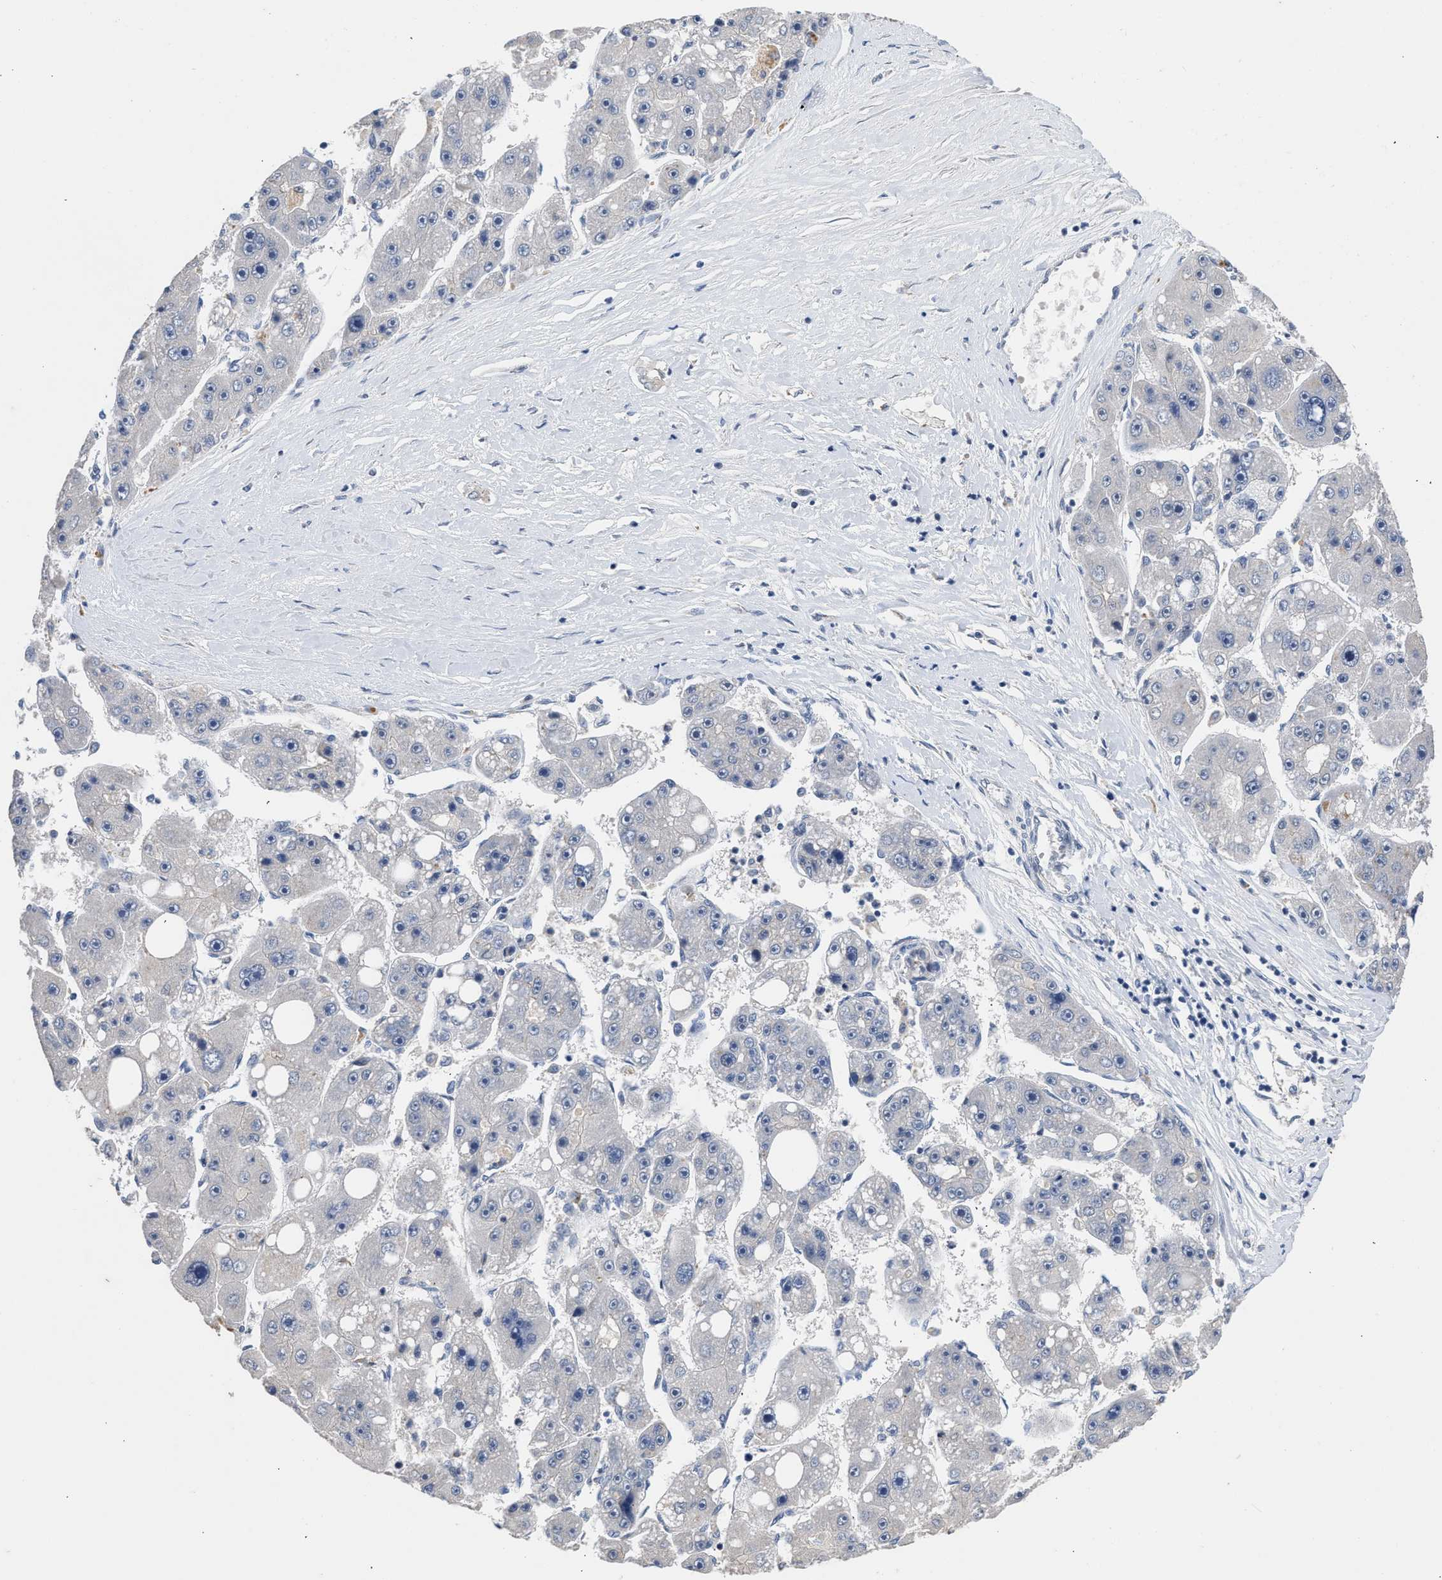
{"staining": {"intensity": "negative", "quantity": "none", "location": "none"}, "tissue": "liver cancer", "cell_type": "Tumor cells", "image_type": "cancer", "snomed": [{"axis": "morphology", "description": "Carcinoma, Hepatocellular, NOS"}, {"axis": "topography", "description": "Liver"}], "caption": "This is a micrograph of immunohistochemistry (IHC) staining of liver hepatocellular carcinoma, which shows no staining in tumor cells.", "gene": "CSF3R", "patient": {"sex": "female", "age": 61}}